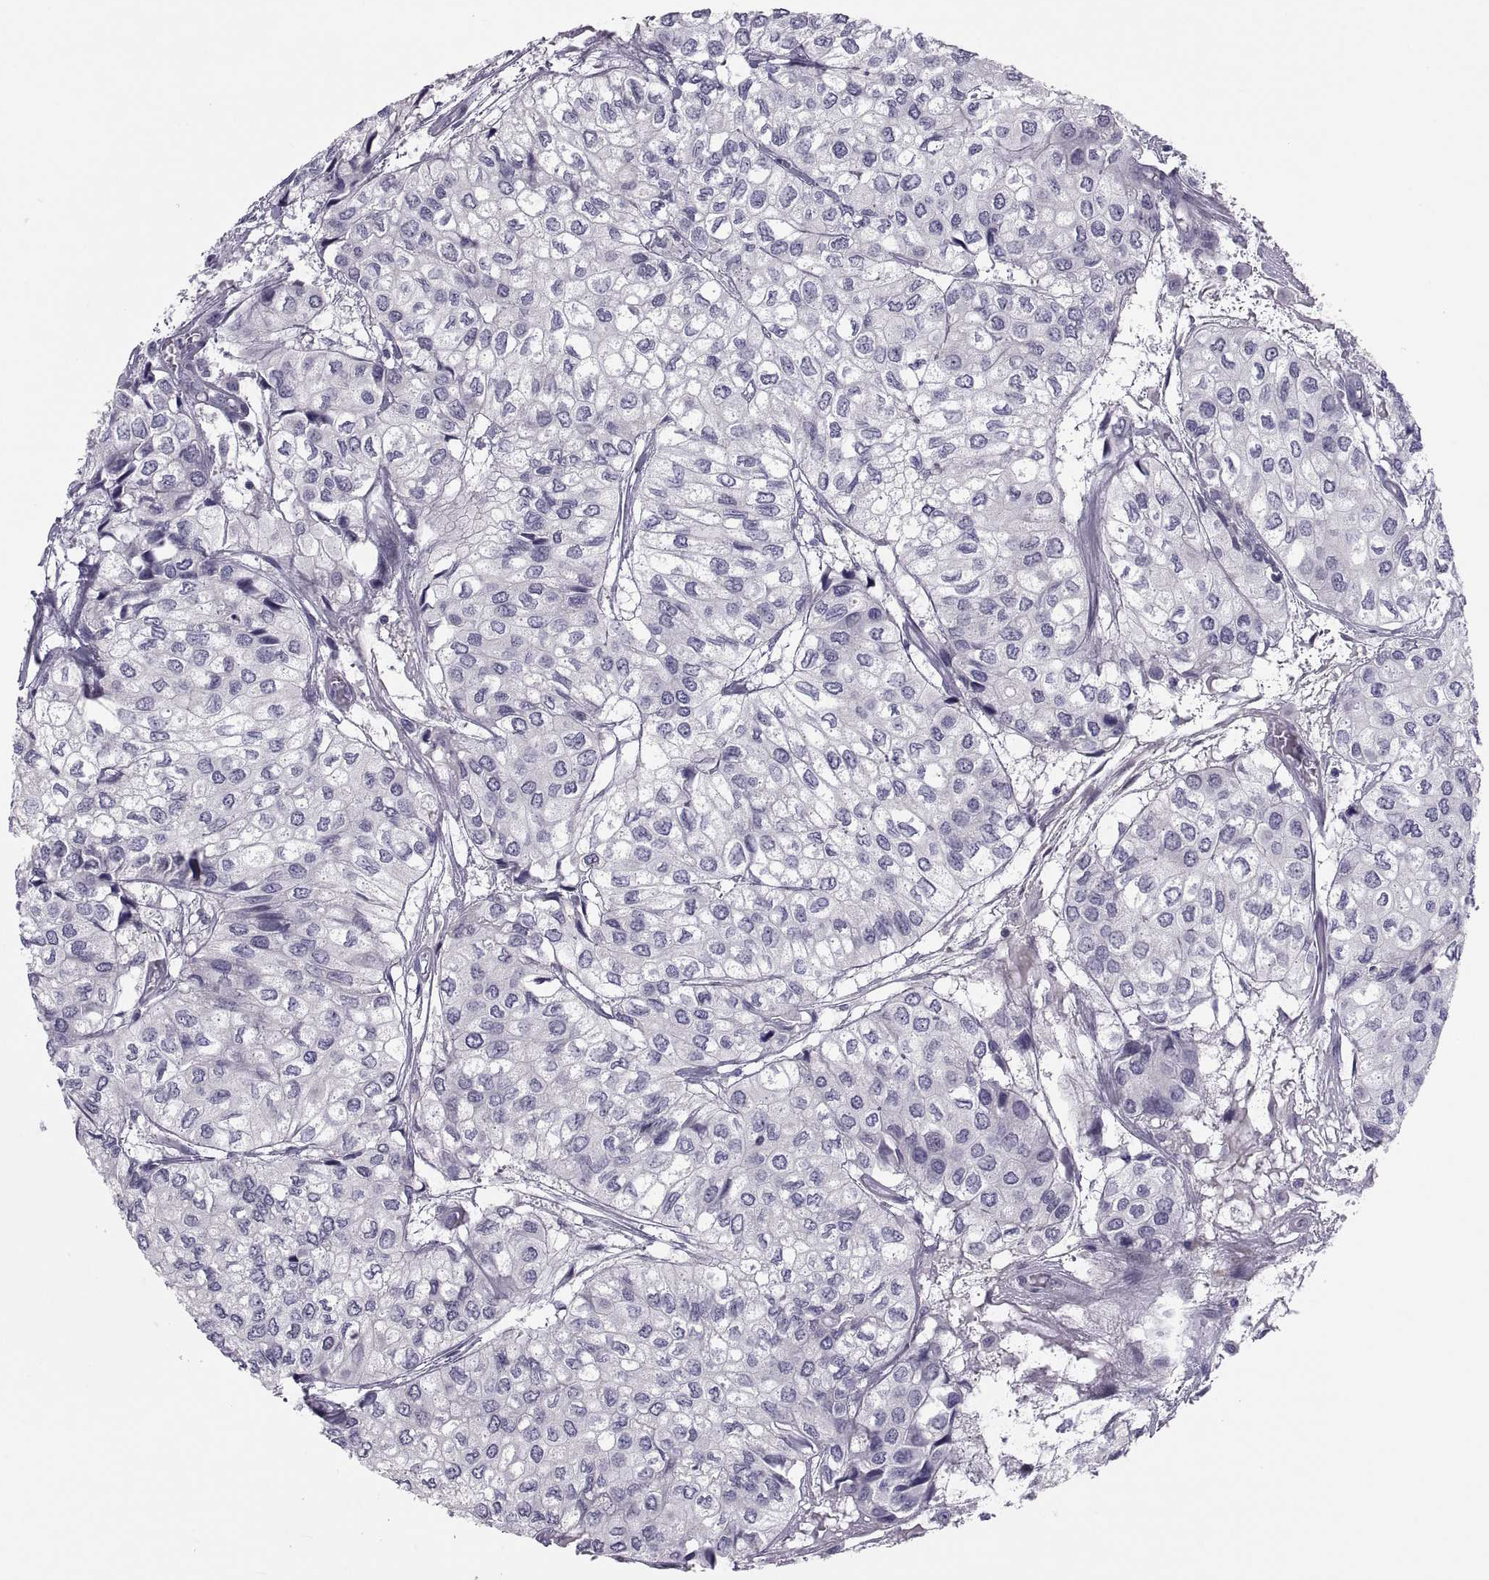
{"staining": {"intensity": "negative", "quantity": "none", "location": "none"}, "tissue": "urothelial cancer", "cell_type": "Tumor cells", "image_type": "cancer", "snomed": [{"axis": "morphology", "description": "Urothelial carcinoma, High grade"}, {"axis": "topography", "description": "Urinary bladder"}], "caption": "Tumor cells are negative for protein expression in human high-grade urothelial carcinoma. (DAB immunohistochemistry (IHC) visualized using brightfield microscopy, high magnification).", "gene": "TMEM158", "patient": {"sex": "male", "age": 73}}